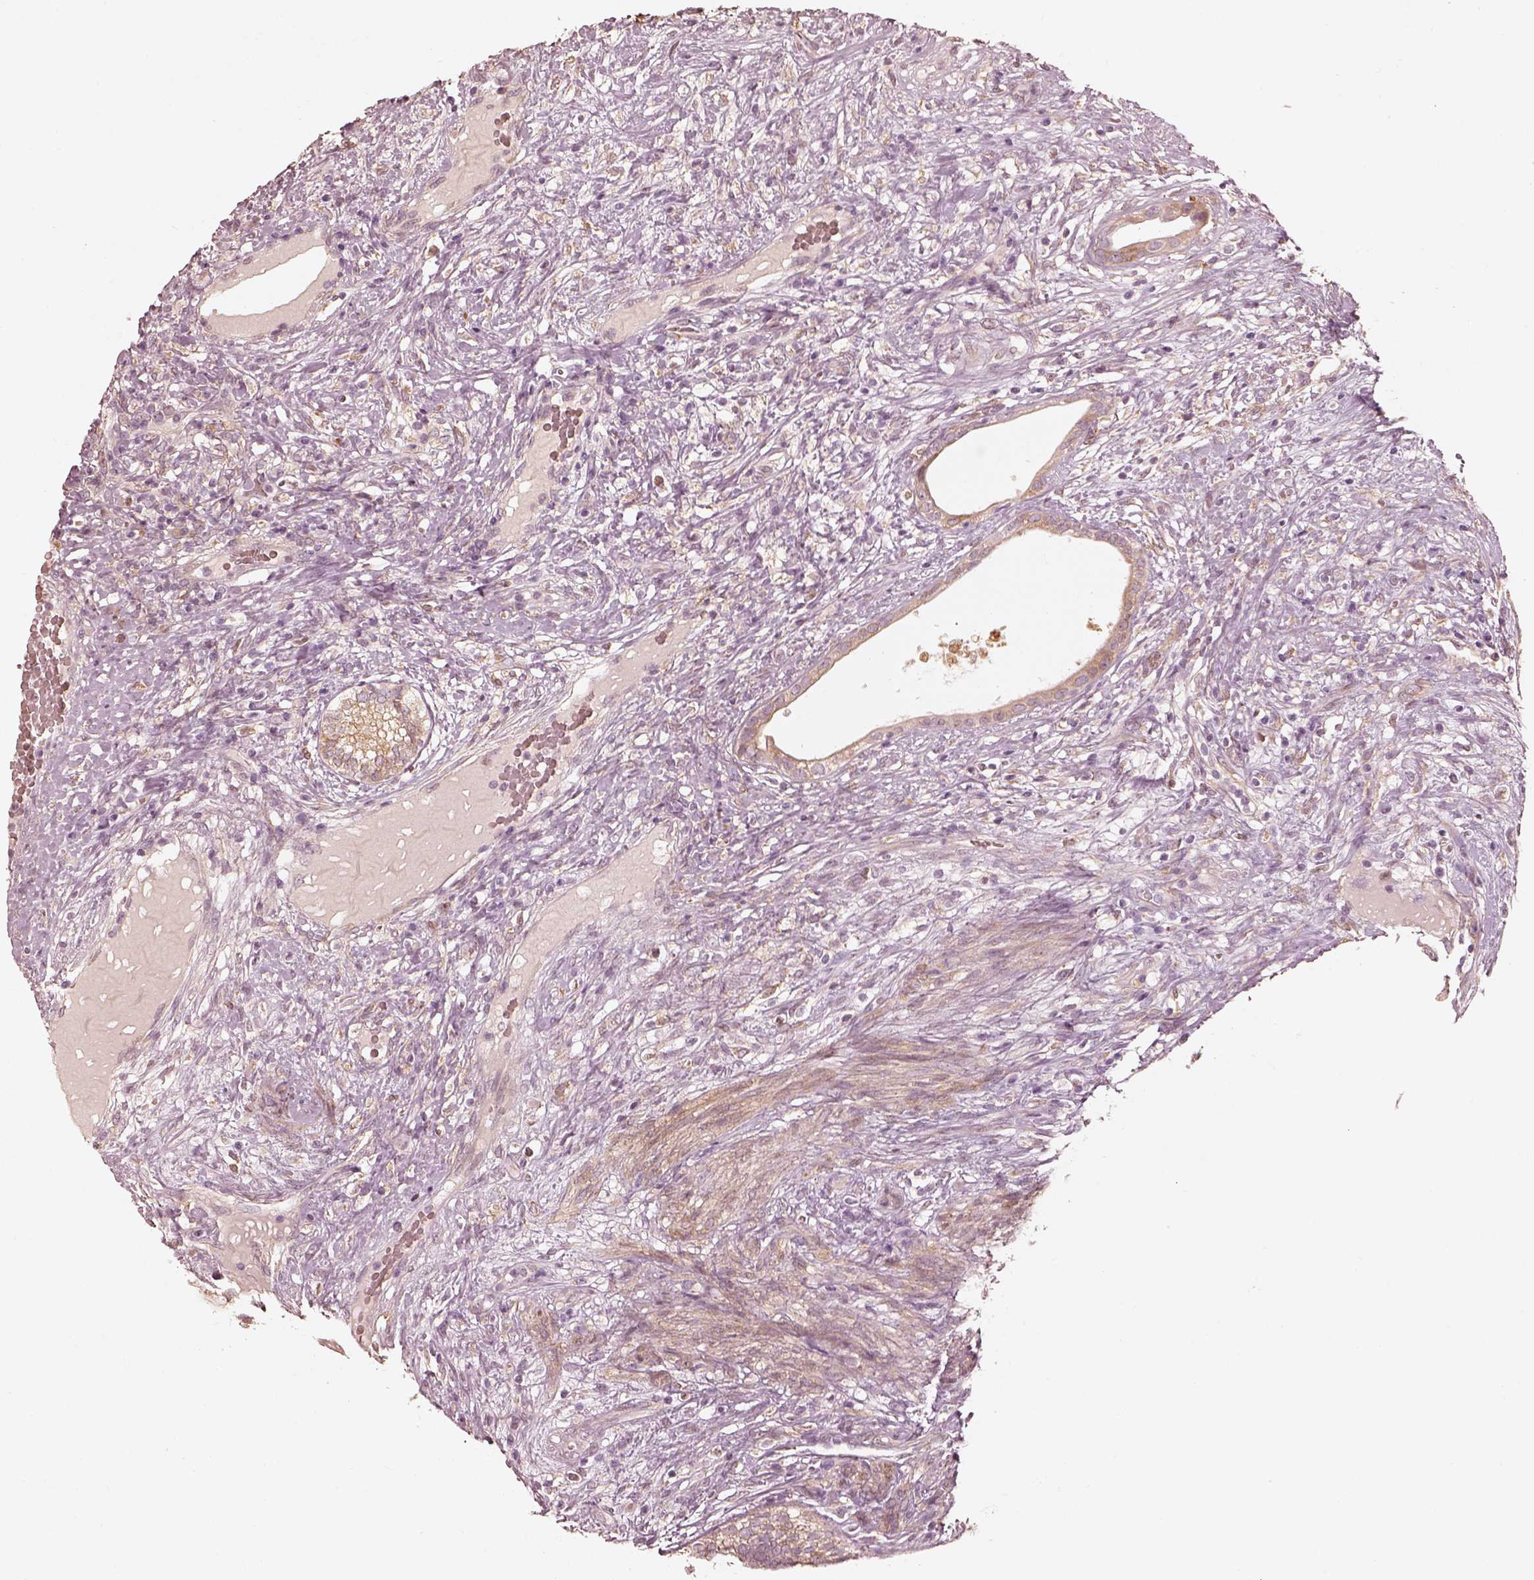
{"staining": {"intensity": "negative", "quantity": "none", "location": "none"}, "tissue": "testis cancer", "cell_type": "Tumor cells", "image_type": "cancer", "snomed": [{"axis": "morphology", "description": "Seminoma, NOS"}, {"axis": "morphology", "description": "Carcinoma, Embryonal, NOS"}, {"axis": "topography", "description": "Testis"}], "caption": "Immunohistochemistry of testis embryonal carcinoma exhibits no positivity in tumor cells. The staining is performed using DAB (3,3'-diaminobenzidine) brown chromogen with nuclei counter-stained in using hematoxylin.", "gene": "WLS", "patient": {"sex": "male", "age": 41}}